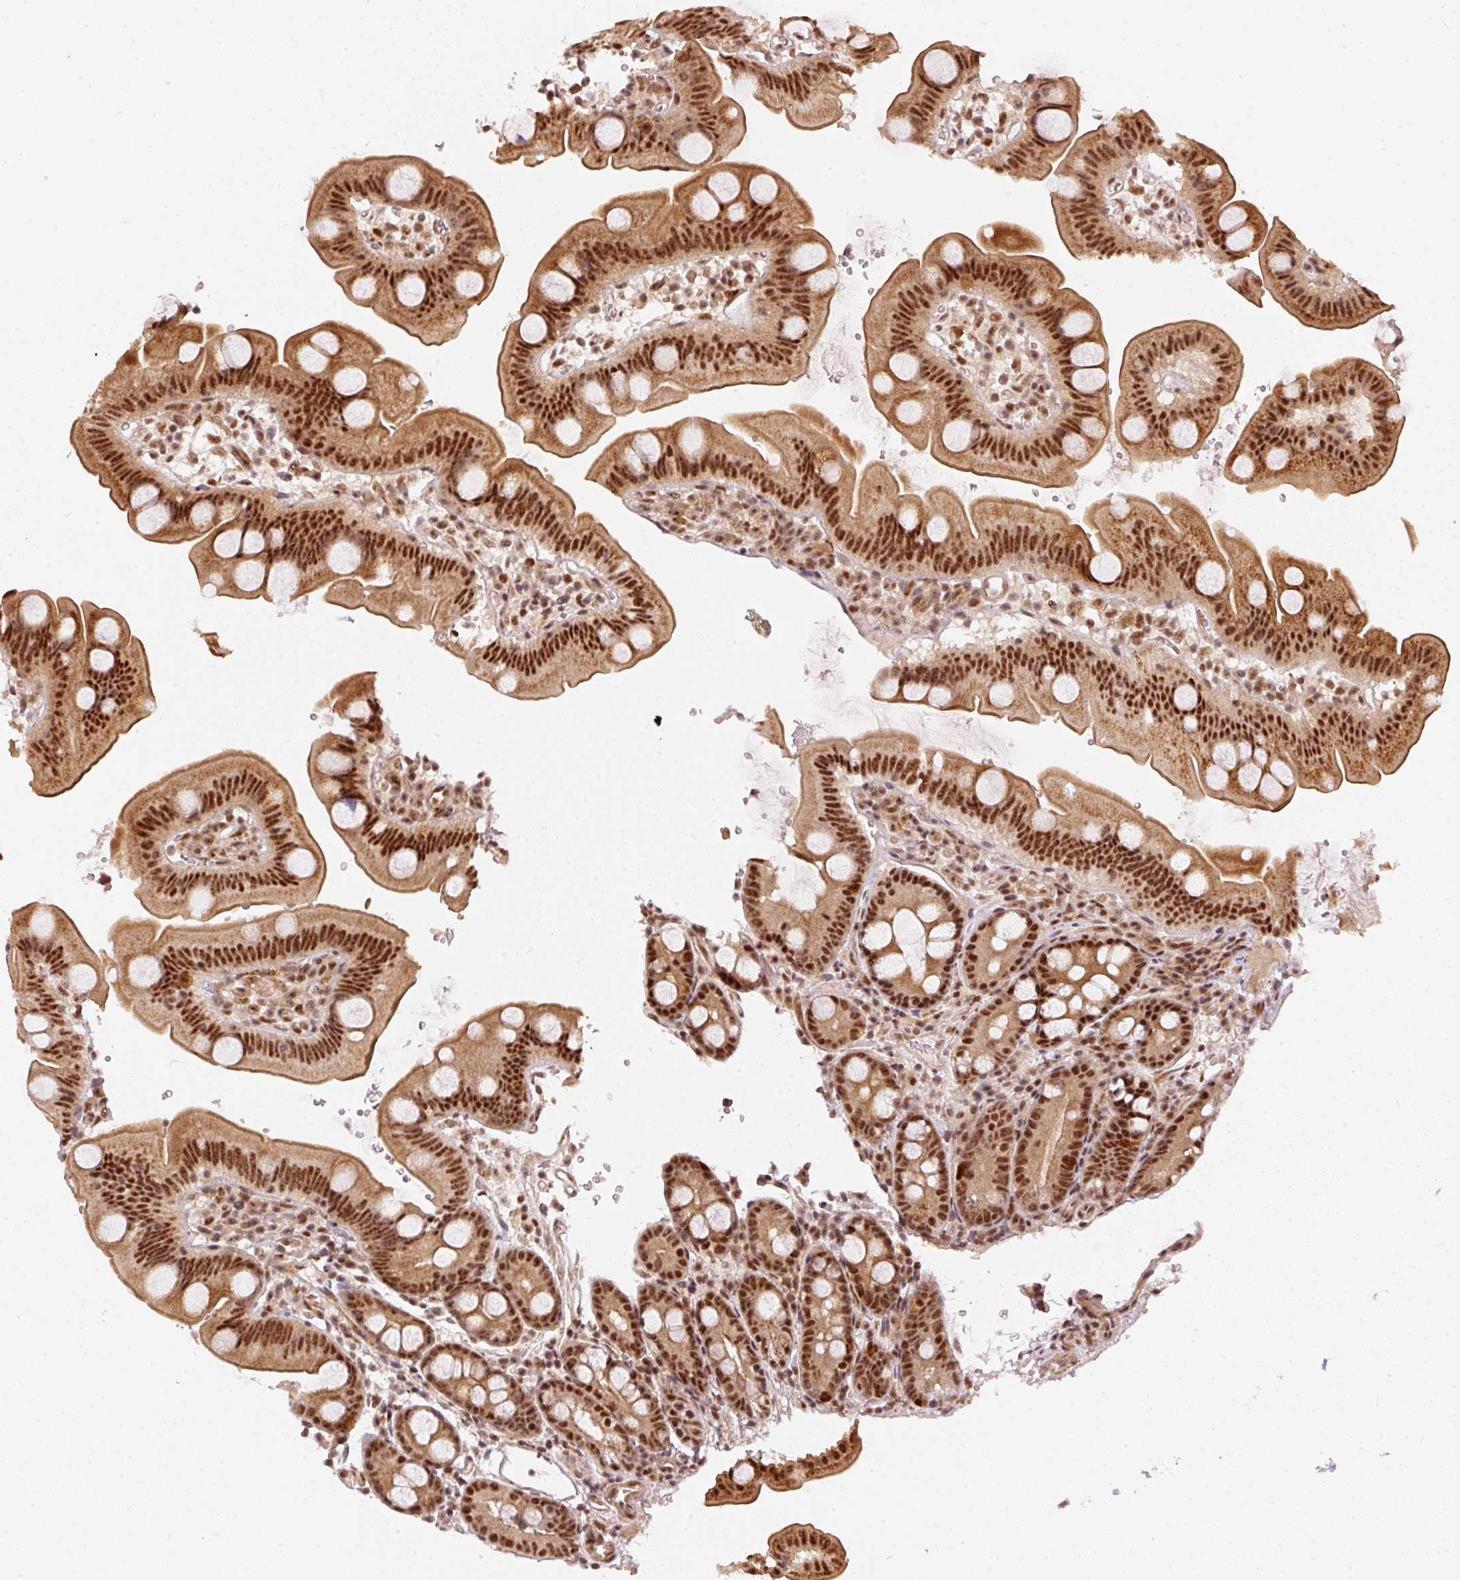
{"staining": {"intensity": "strong", "quantity": ">75%", "location": "cytoplasmic/membranous,nuclear"}, "tissue": "small intestine", "cell_type": "Glandular cells", "image_type": "normal", "snomed": [{"axis": "morphology", "description": "Normal tissue, NOS"}, {"axis": "topography", "description": "Small intestine"}], "caption": "Small intestine stained for a protein (brown) demonstrates strong cytoplasmic/membranous,nuclear positive staining in approximately >75% of glandular cells.", "gene": "THOC6", "patient": {"sex": "female", "age": 68}}